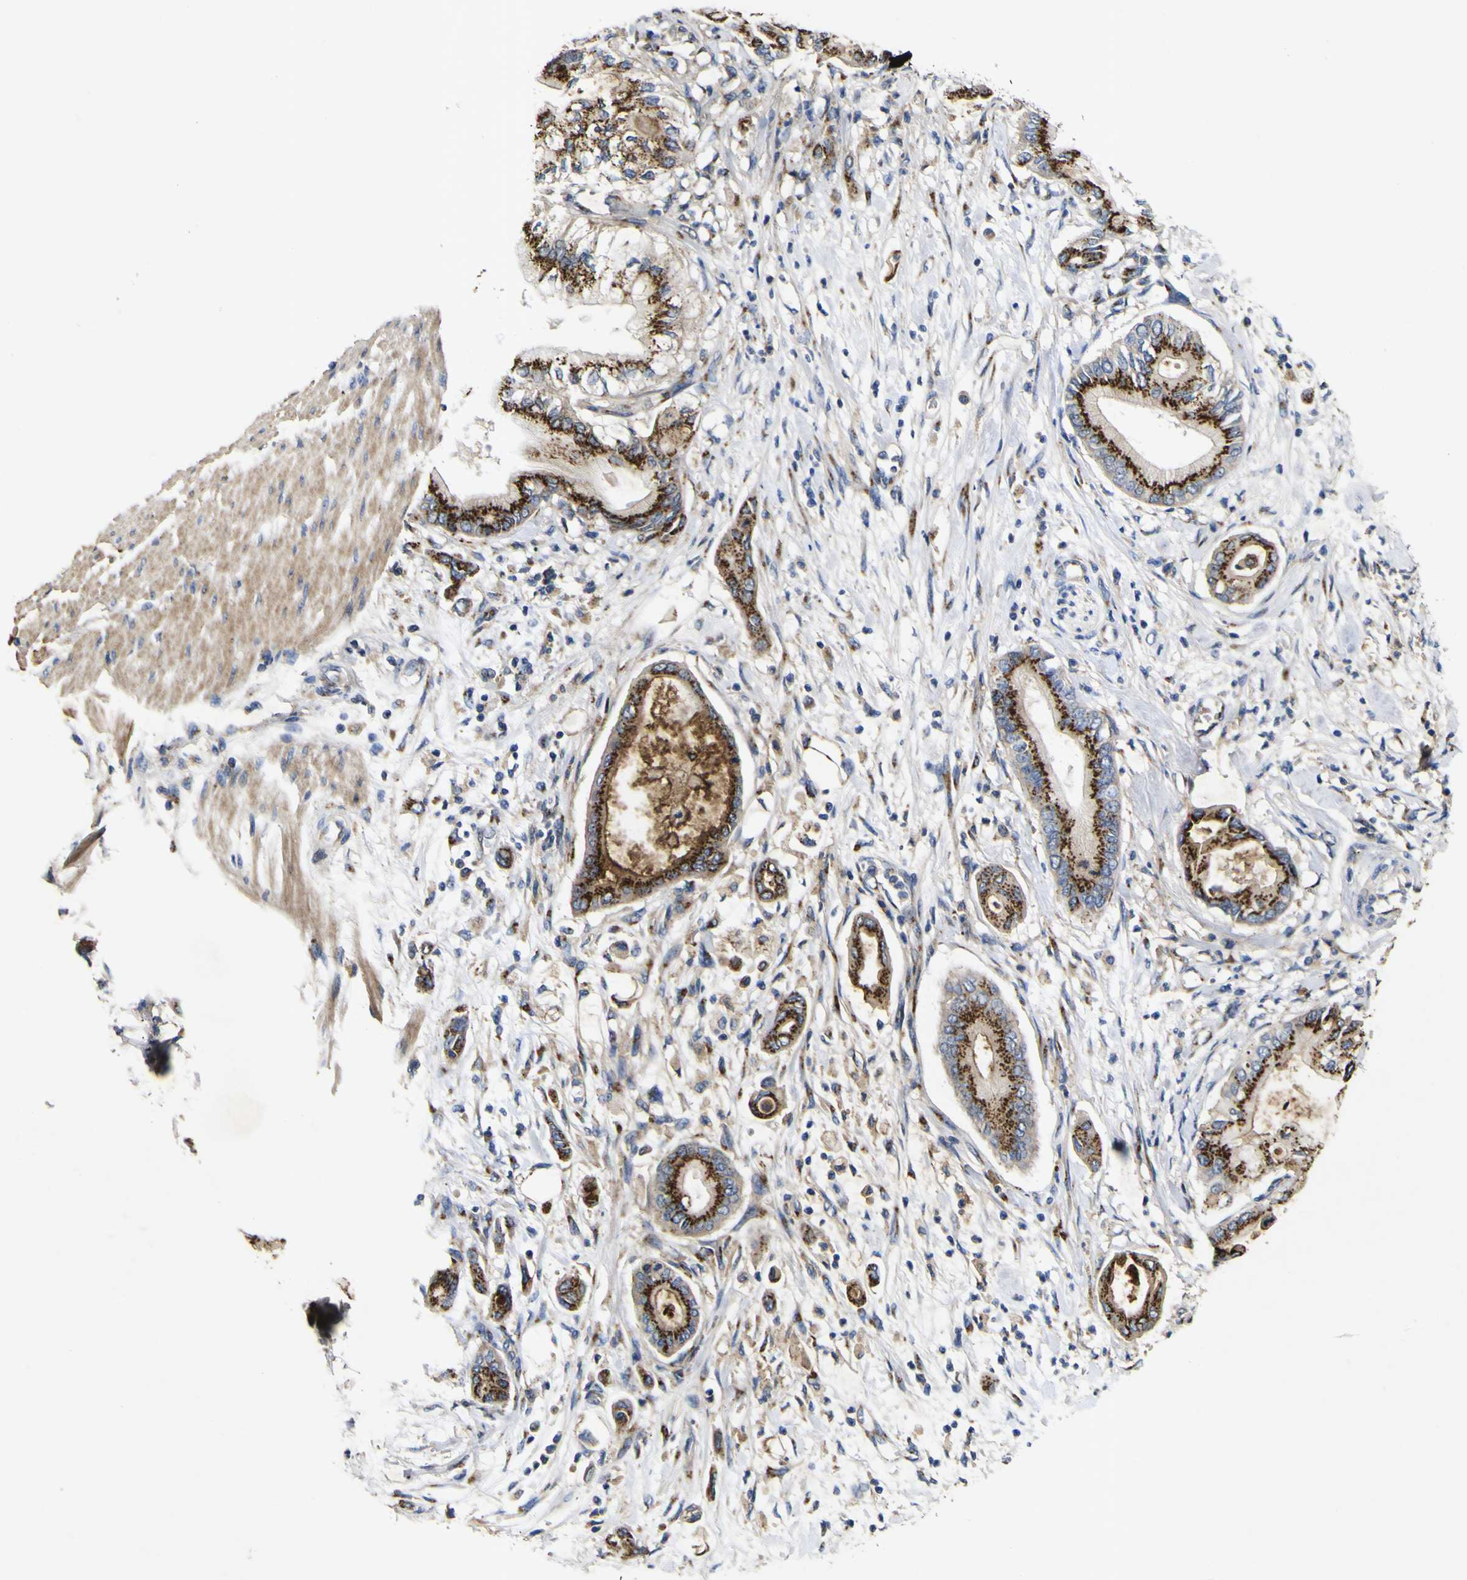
{"staining": {"intensity": "strong", "quantity": ">75%", "location": "cytoplasmic/membranous"}, "tissue": "pancreatic cancer", "cell_type": "Tumor cells", "image_type": "cancer", "snomed": [{"axis": "morphology", "description": "Adenocarcinoma, NOS"}, {"axis": "morphology", "description": "Adenocarcinoma, metastatic, NOS"}, {"axis": "topography", "description": "Lymph node"}, {"axis": "topography", "description": "Pancreas"}, {"axis": "topography", "description": "Duodenum"}], "caption": "Human metastatic adenocarcinoma (pancreatic) stained with a protein marker demonstrates strong staining in tumor cells.", "gene": "COA1", "patient": {"sex": "female", "age": 64}}